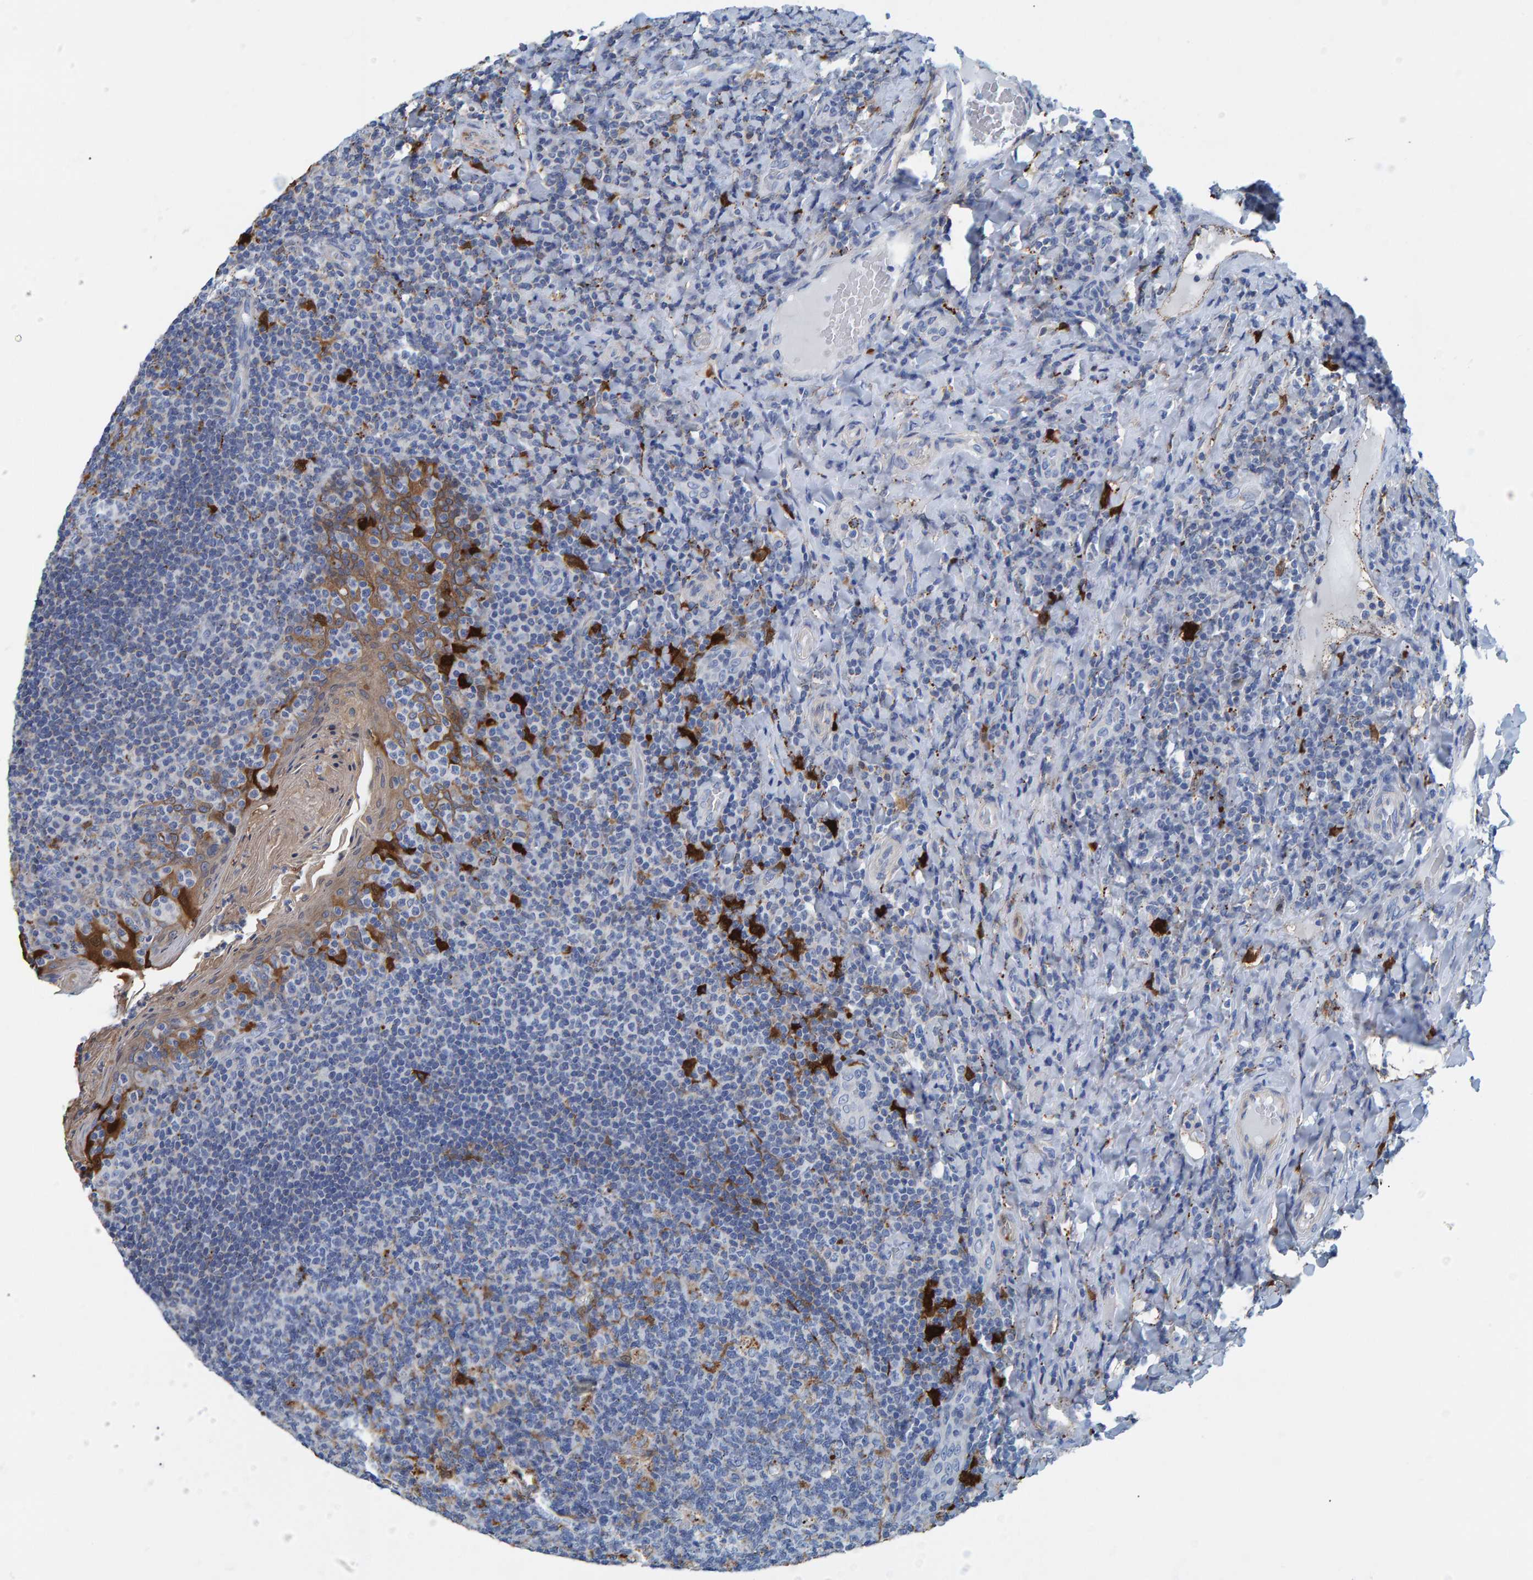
{"staining": {"intensity": "moderate", "quantity": "<25%", "location": "cytoplasmic/membranous"}, "tissue": "tonsil", "cell_type": "Germinal center cells", "image_type": "normal", "snomed": [{"axis": "morphology", "description": "Normal tissue, NOS"}, {"axis": "topography", "description": "Tonsil"}], "caption": "Protein expression by immunohistochemistry displays moderate cytoplasmic/membranous positivity in approximately <25% of germinal center cells in benign tonsil.", "gene": "IDO1", "patient": {"sex": "male", "age": 17}}